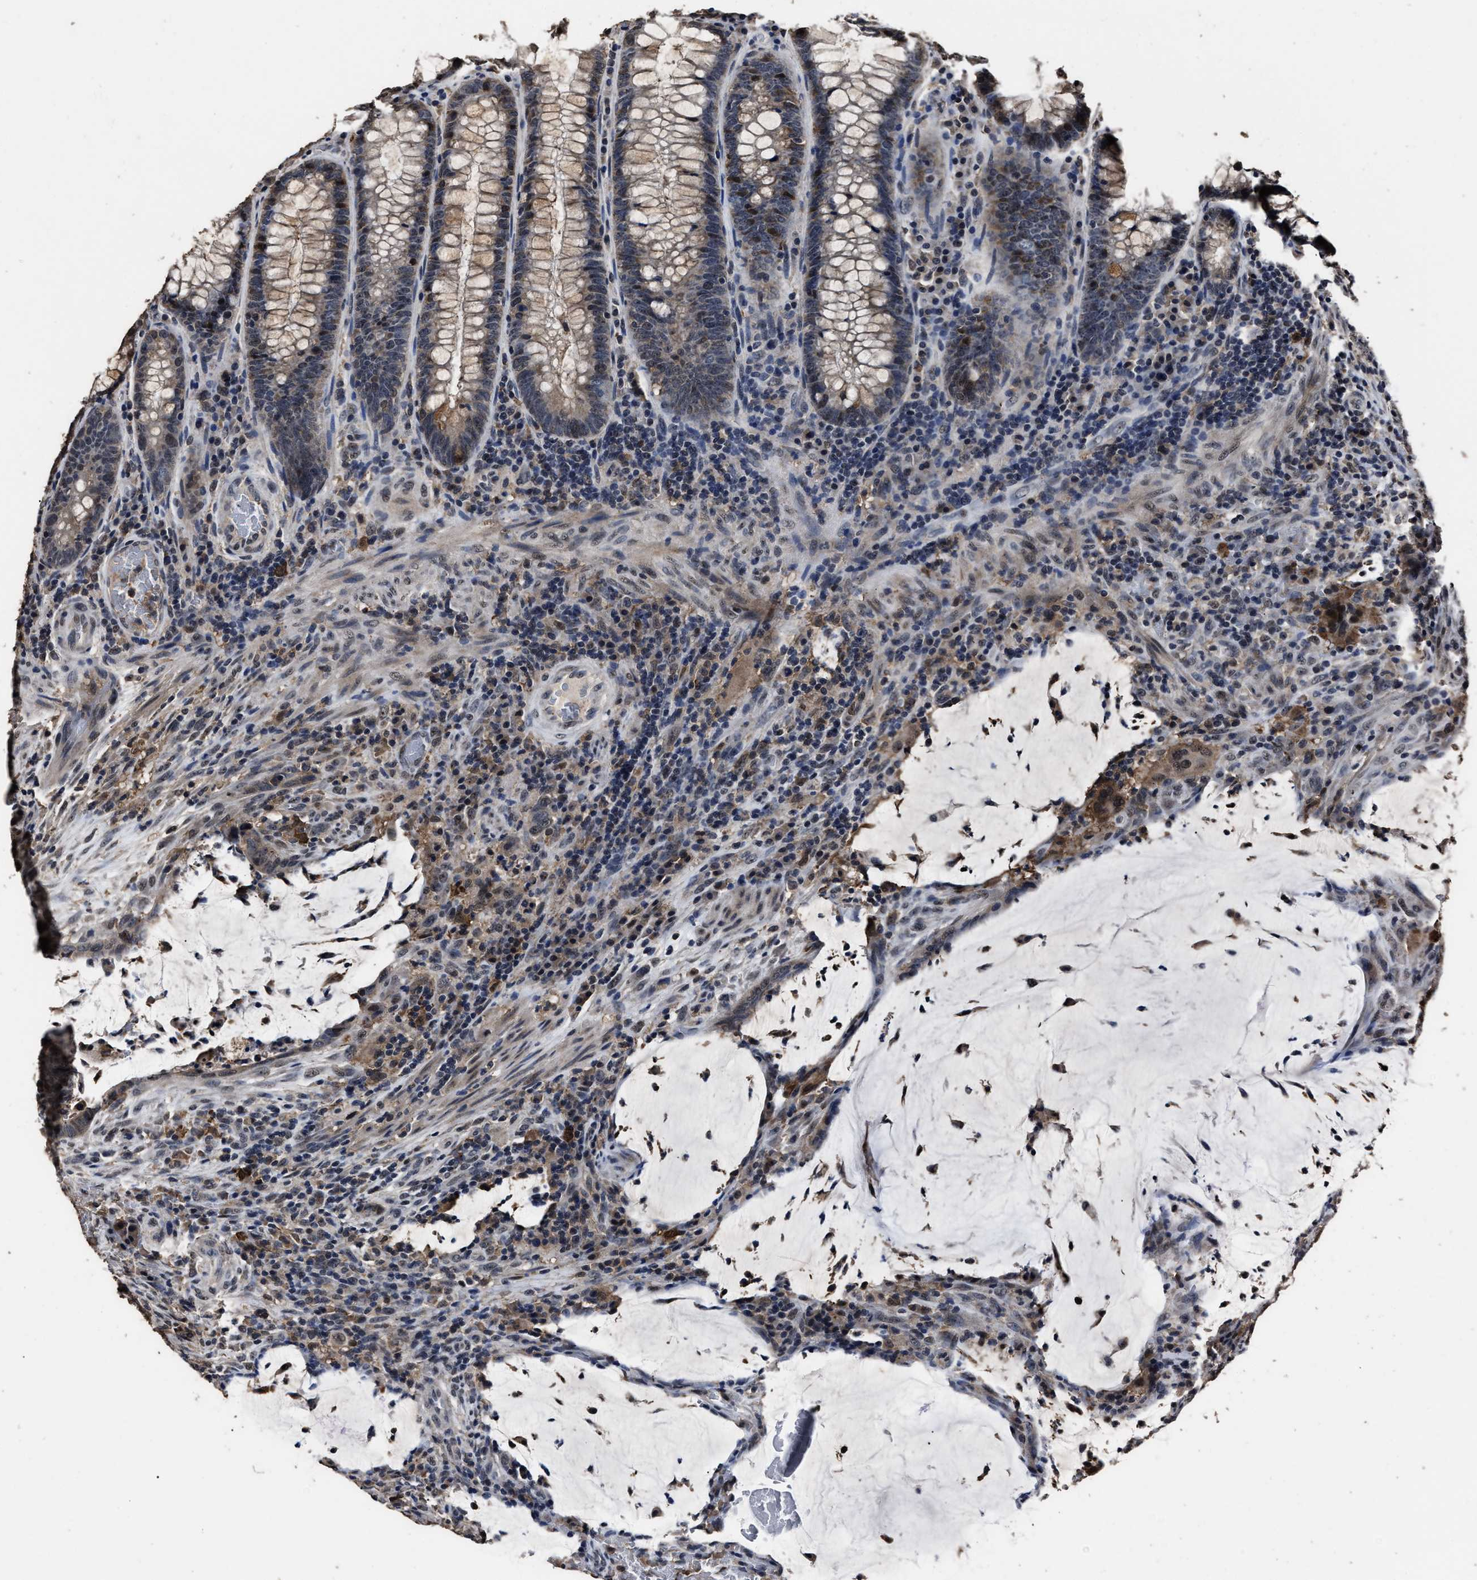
{"staining": {"intensity": "moderate", "quantity": "<25%", "location": "cytoplasmic/membranous,nuclear"}, "tissue": "colorectal cancer", "cell_type": "Tumor cells", "image_type": "cancer", "snomed": [{"axis": "morphology", "description": "Normal tissue, NOS"}, {"axis": "morphology", "description": "Adenocarcinoma, NOS"}, {"axis": "topography", "description": "Rectum"}, {"axis": "topography", "description": "Peripheral nerve tissue"}], "caption": "Moderate cytoplasmic/membranous and nuclear staining for a protein is present in about <25% of tumor cells of adenocarcinoma (colorectal) using IHC.", "gene": "RSBN1L", "patient": {"sex": "male", "age": 92}}